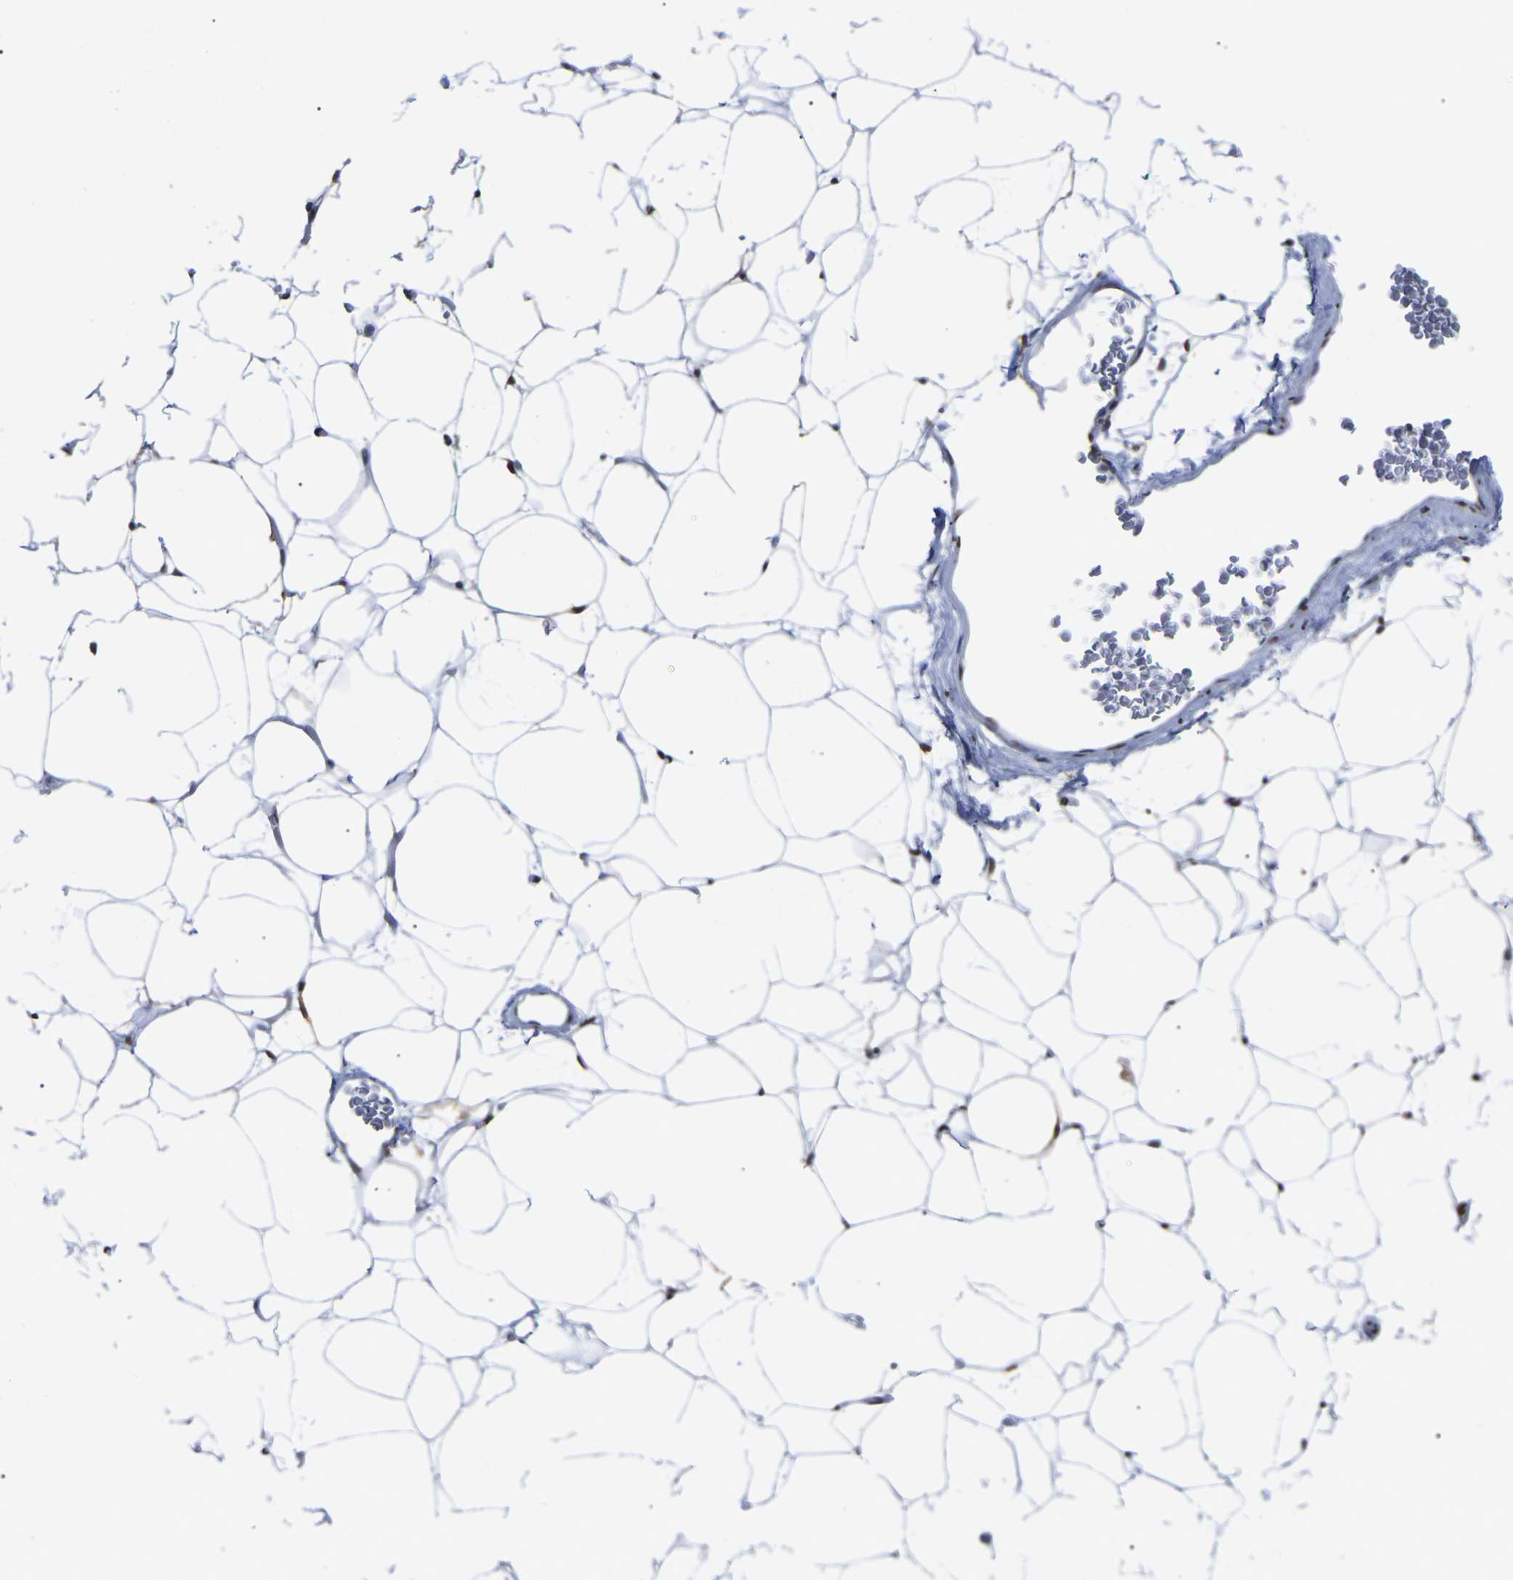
{"staining": {"intensity": "moderate", "quantity": ">75%", "location": "nuclear"}, "tissue": "adipose tissue", "cell_type": "Adipocytes", "image_type": "normal", "snomed": [{"axis": "morphology", "description": "Normal tissue, NOS"}, {"axis": "topography", "description": "Breast"}, {"axis": "topography", "description": "Soft tissue"}], "caption": "Immunohistochemical staining of unremarkable adipose tissue demonstrates >75% levels of moderate nuclear protein expression in approximately >75% of adipocytes. Nuclei are stained in blue.", "gene": "RBL2", "patient": {"sex": "female", "age": 75}}